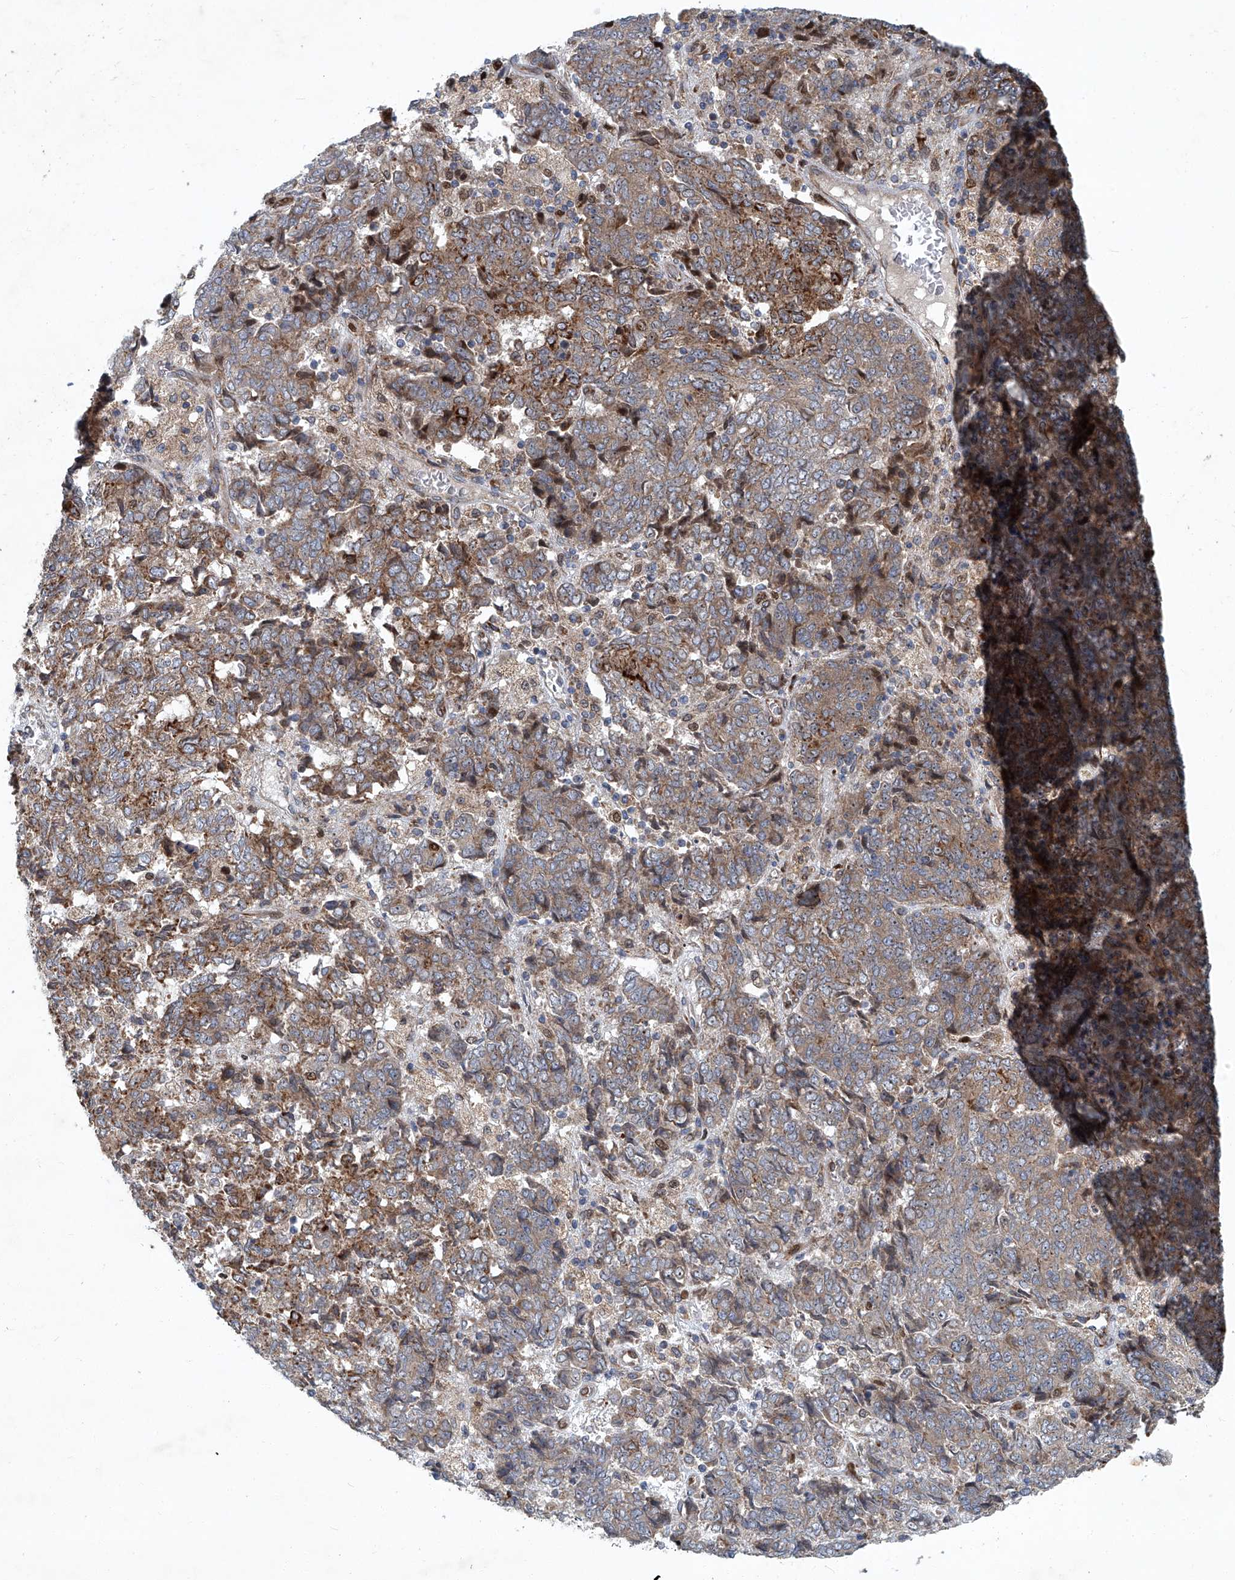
{"staining": {"intensity": "moderate", "quantity": ">75%", "location": "cytoplasmic/membranous"}, "tissue": "endometrial cancer", "cell_type": "Tumor cells", "image_type": "cancer", "snomed": [{"axis": "morphology", "description": "Adenocarcinoma, NOS"}, {"axis": "topography", "description": "Endometrium"}], "caption": "This is a photomicrograph of immunohistochemistry staining of endometrial cancer (adenocarcinoma), which shows moderate expression in the cytoplasmic/membranous of tumor cells.", "gene": "GPR132", "patient": {"sex": "female", "age": 80}}